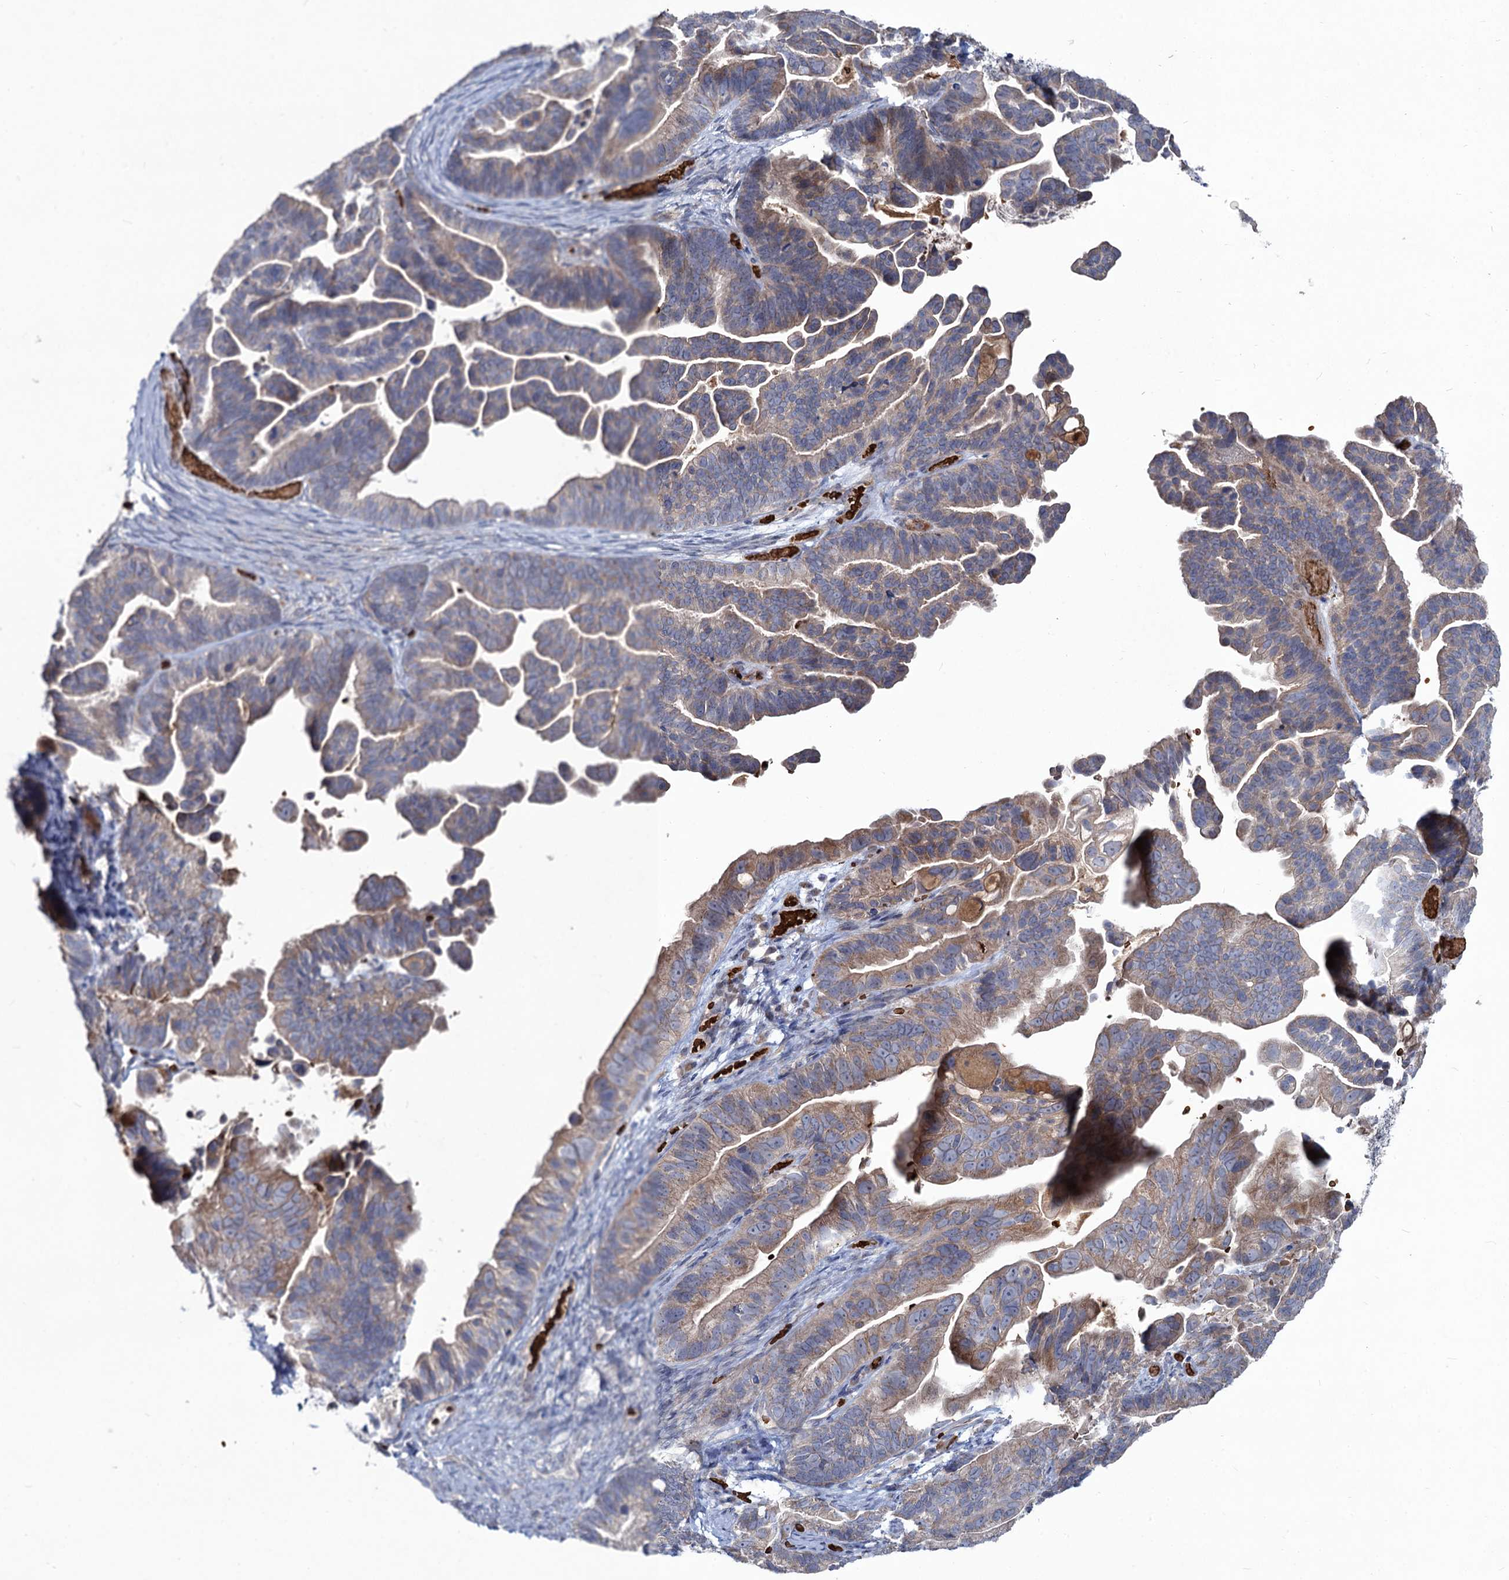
{"staining": {"intensity": "weak", "quantity": "25%-75%", "location": "cytoplasmic/membranous"}, "tissue": "ovarian cancer", "cell_type": "Tumor cells", "image_type": "cancer", "snomed": [{"axis": "morphology", "description": "Cystadenocarcinoma, serous, NOS"}, {"axis": "topography", "description": "Ovary"}], "caption": "IHC (DAB) staining of serous cystadenocarcinoma (ovarian) demonstrates weak cytoplasmic/membranous protein staining in approximately 25%-75% of tumor cells.", "gene": "RNF6", "patient": {"sex": "female", "age": 56}}